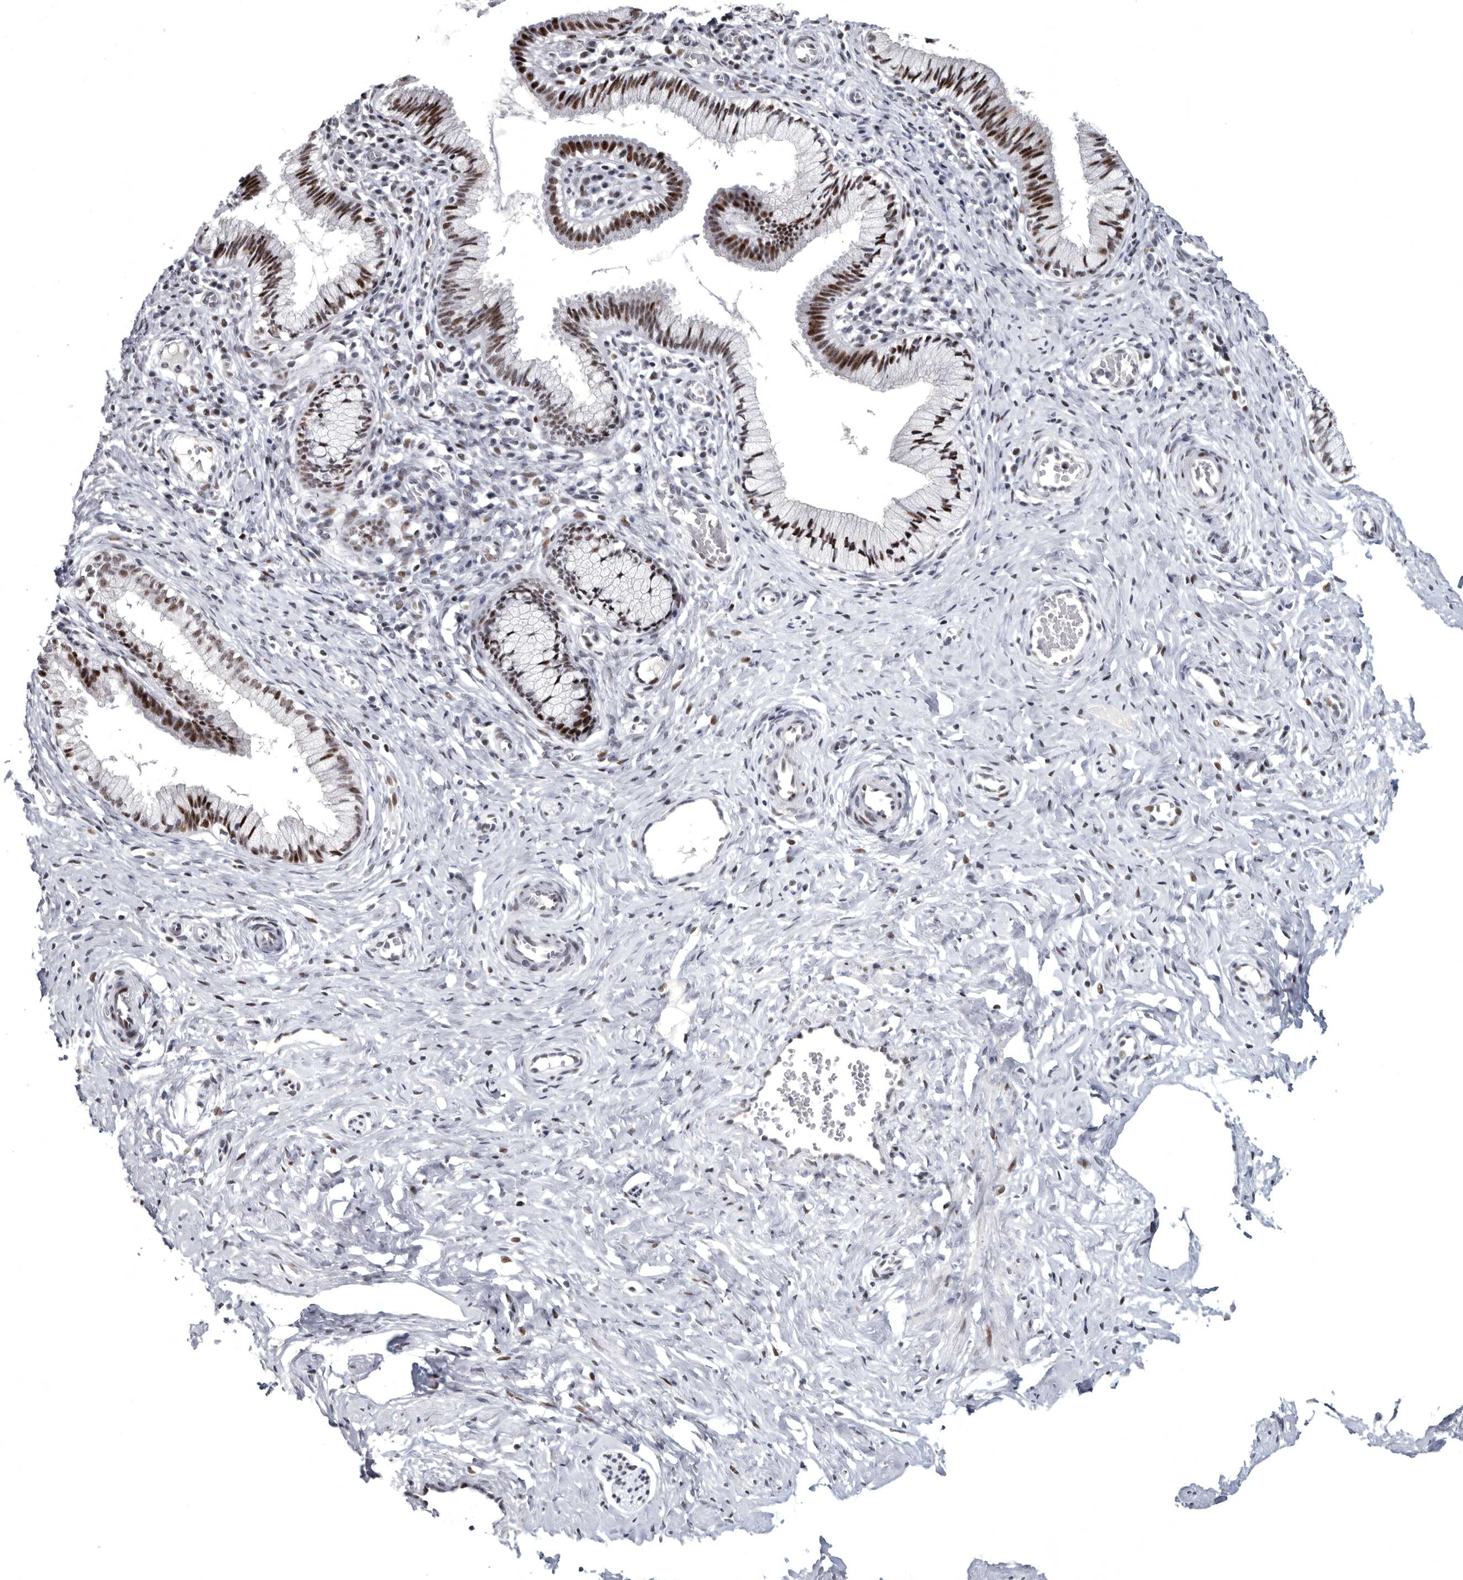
{"staining": {"intensity": "strong", "quantity": "25%-75%", "location": "nuclear"}, "tissue": "cervix", "cell_type": "Glandular cells", "image_type": "normal", "snomed": [{"axis": "morphology", "description": "Normal tissue, NOS"}, {"axis": "topography", "description": "Cervix"}], "caption": "Brown immunohistochemical staining in benign cervix displays strong nuclear expression in approximately 25%-75% of glandular cells.", "gene": "WRAP73", "patient": {"sex": "female", "age": 27}}